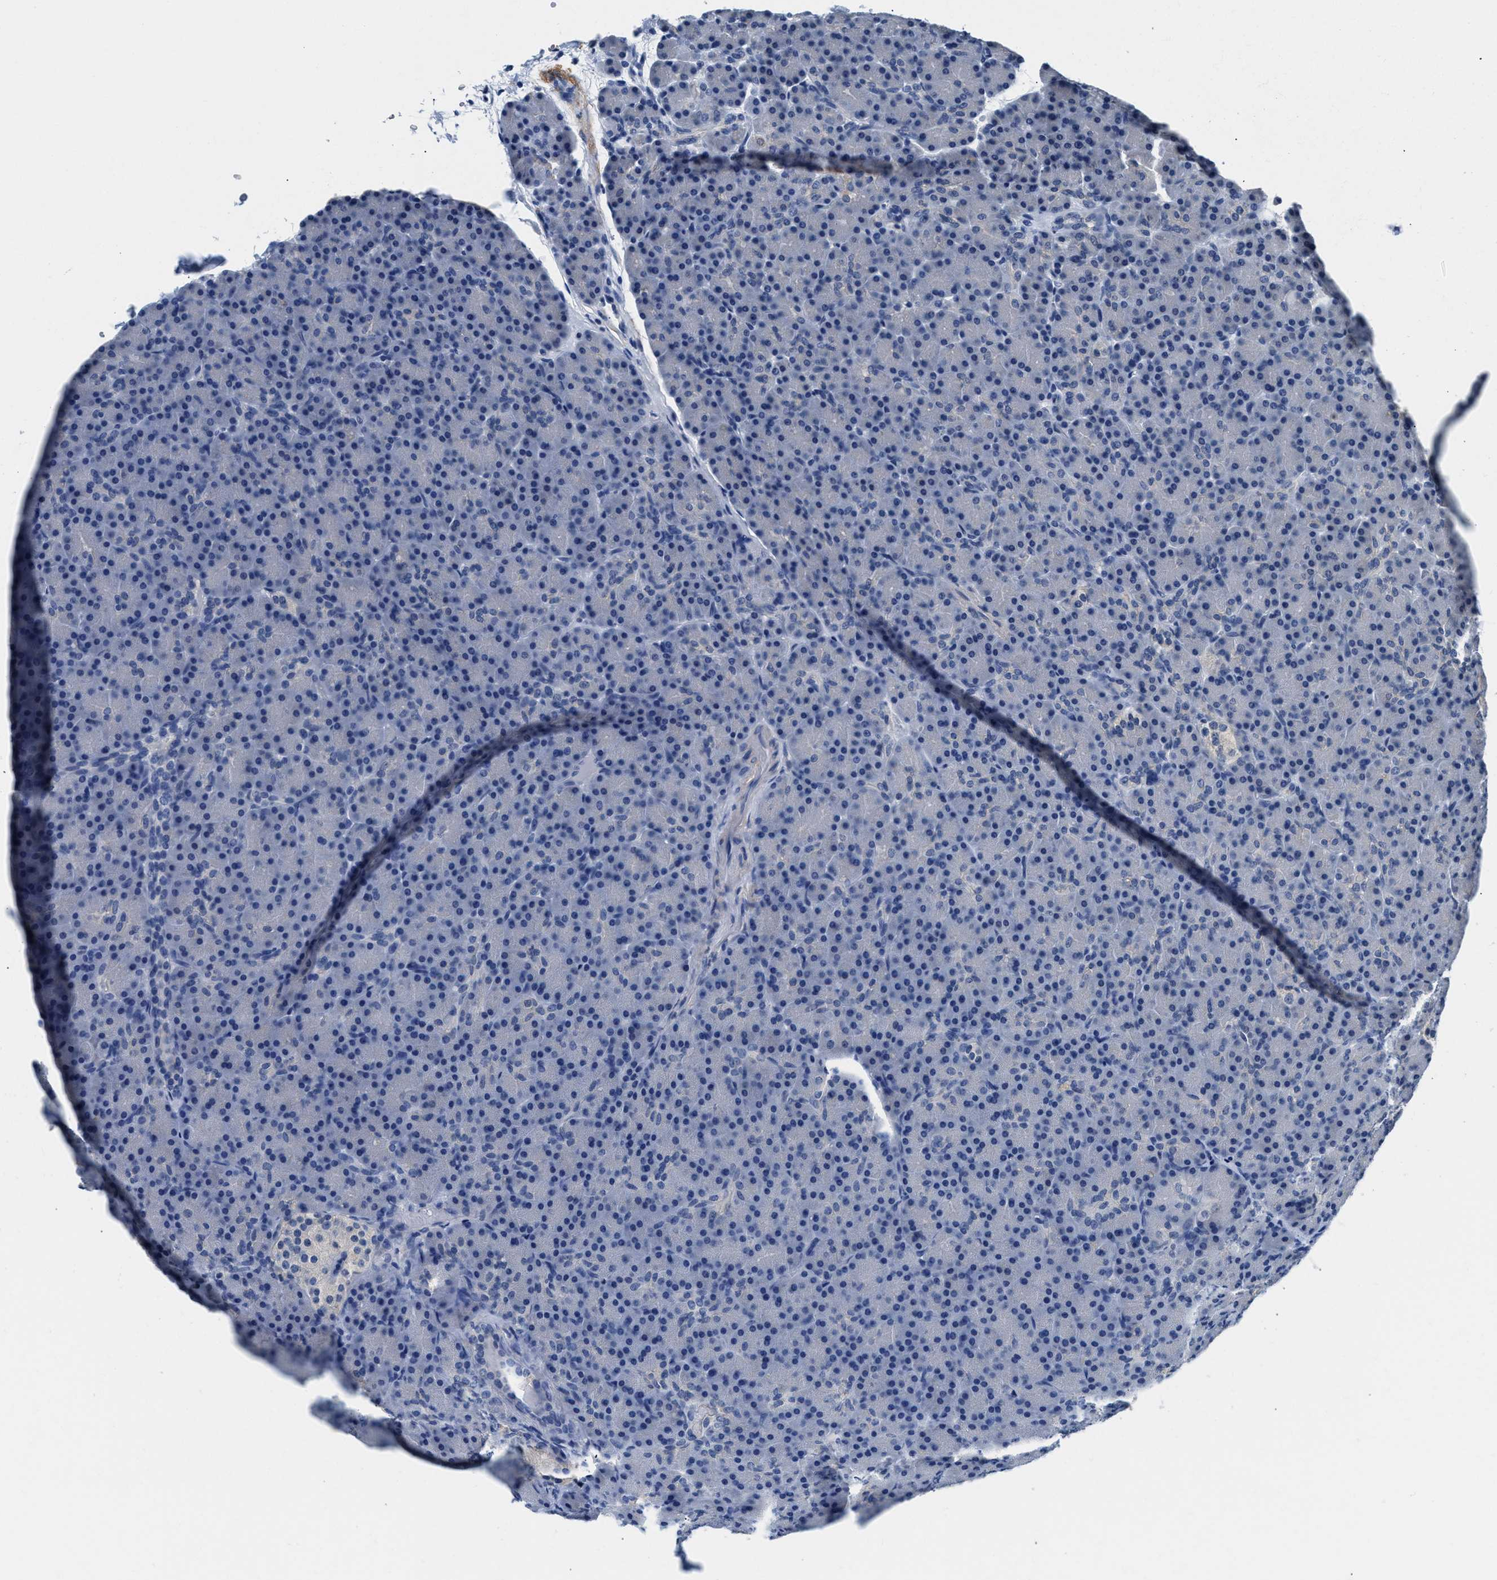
{"staining": {"intensity": "negative", "quantity": "none", "location": "none"}, "tissue": "pancreas", "cell_type": "Exocrine glandular cells", "image_type": "normal", "snomed": [{"axis": "morphology", "description": "Normal tissue, NOS"}, {"axis": "topography", "description": "Pancreas"}], "caption": "Exocrine glandular cells are negative for brown protein staining in normal pancreas. (DAB (3,3'-diaminobenzidine) immunohistochemistry with hematoxylin counter stain).", "gene": "MYH3", "patient": {"sex": "female", "age": 43}}